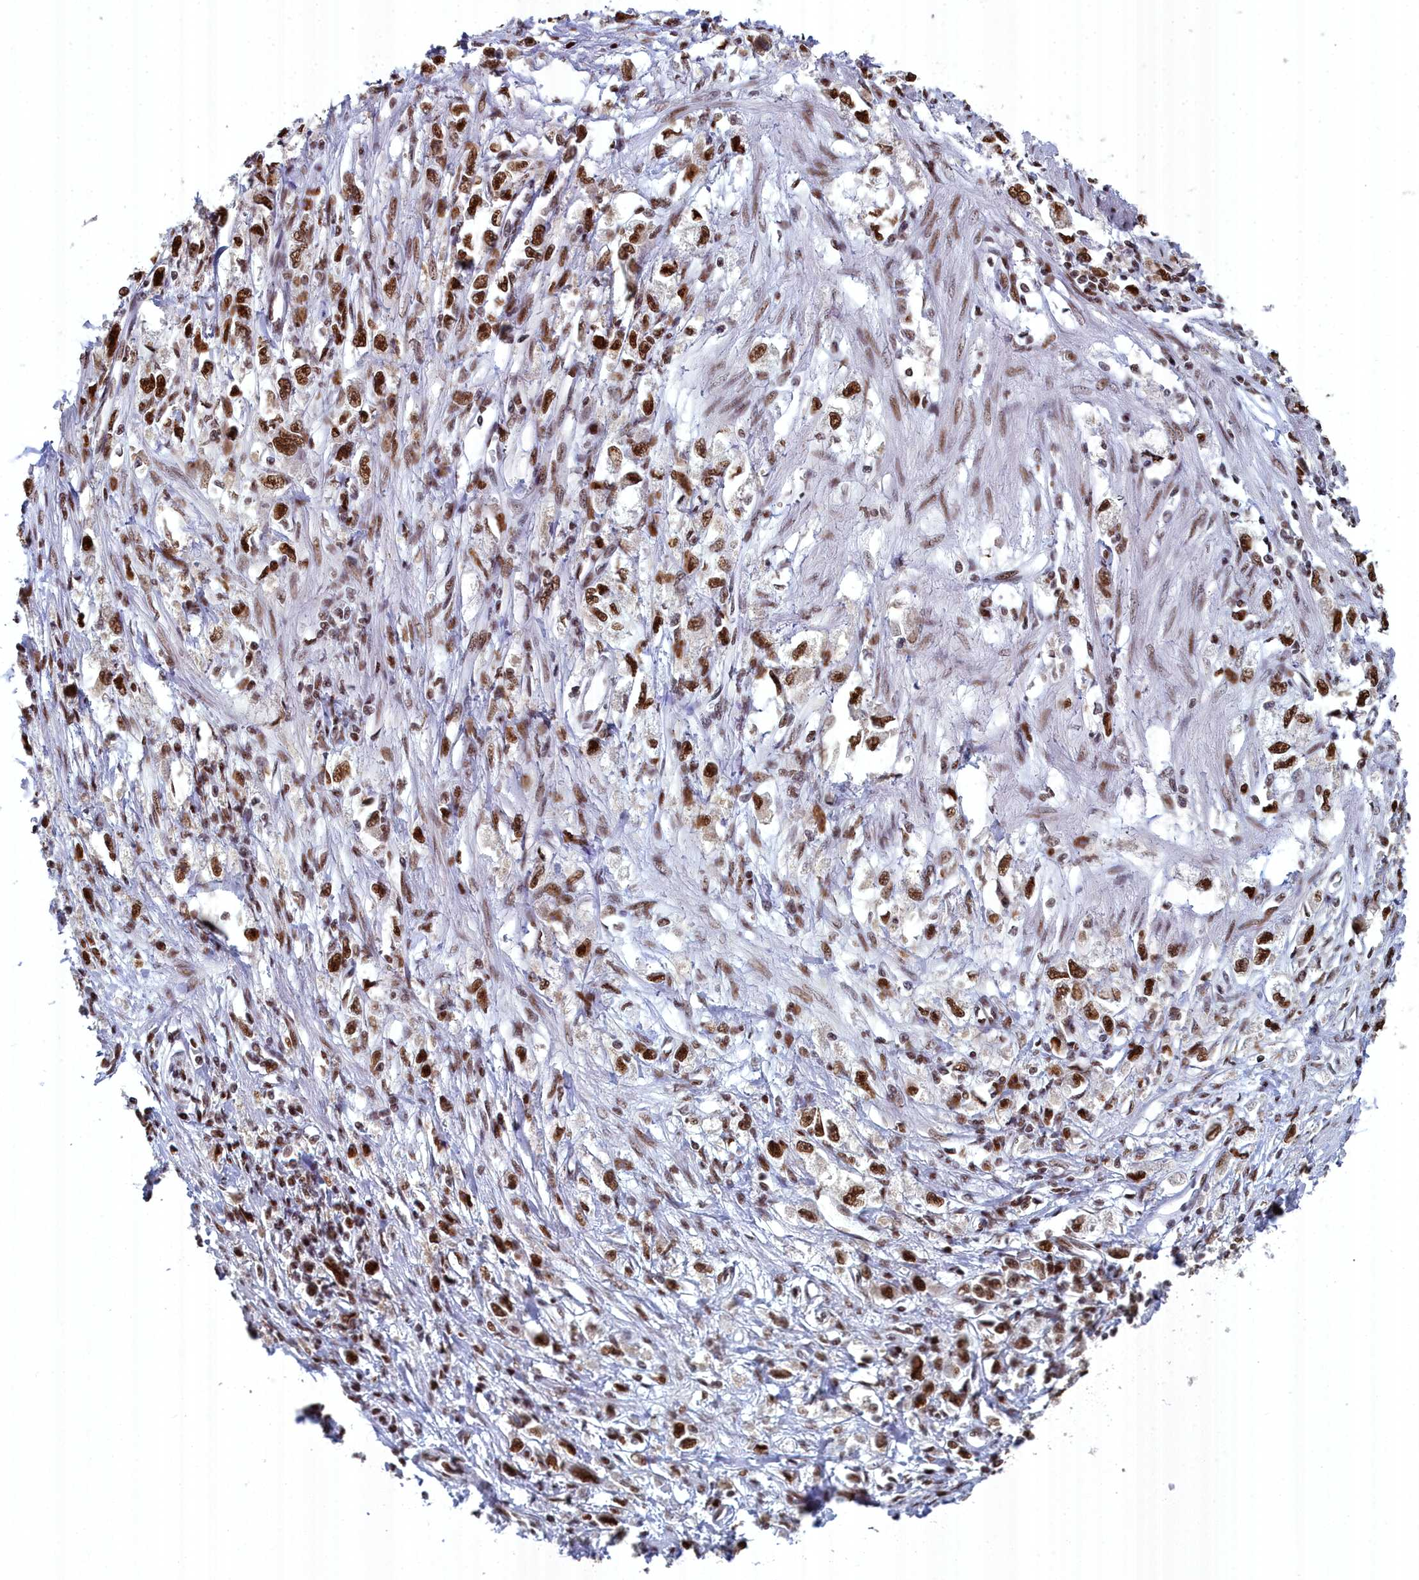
{"staining": {"intensity": "strong", "quantity": ">75%", "location": "nuclear"}, "tissue": "stomach cancer", "cell_type": "Tumor cells", "image_type": "cancer", "snomed": [{"axis": "morphology", "description": "Adenocarcinoma, NOS"}, {"axis": "topography", "description": "Stomach"}], "caption": "The photomicrograph reveals a brown stain indicating the presence of a protein in the nuclear of tumor cells in stomach cancer. (Stains: DAB in brown, nuclei in blue, Microscopy: brightfield microscopy at high magnification).", "gene": "SF3B3", "patient": {"sex": "female", "age": 59}}